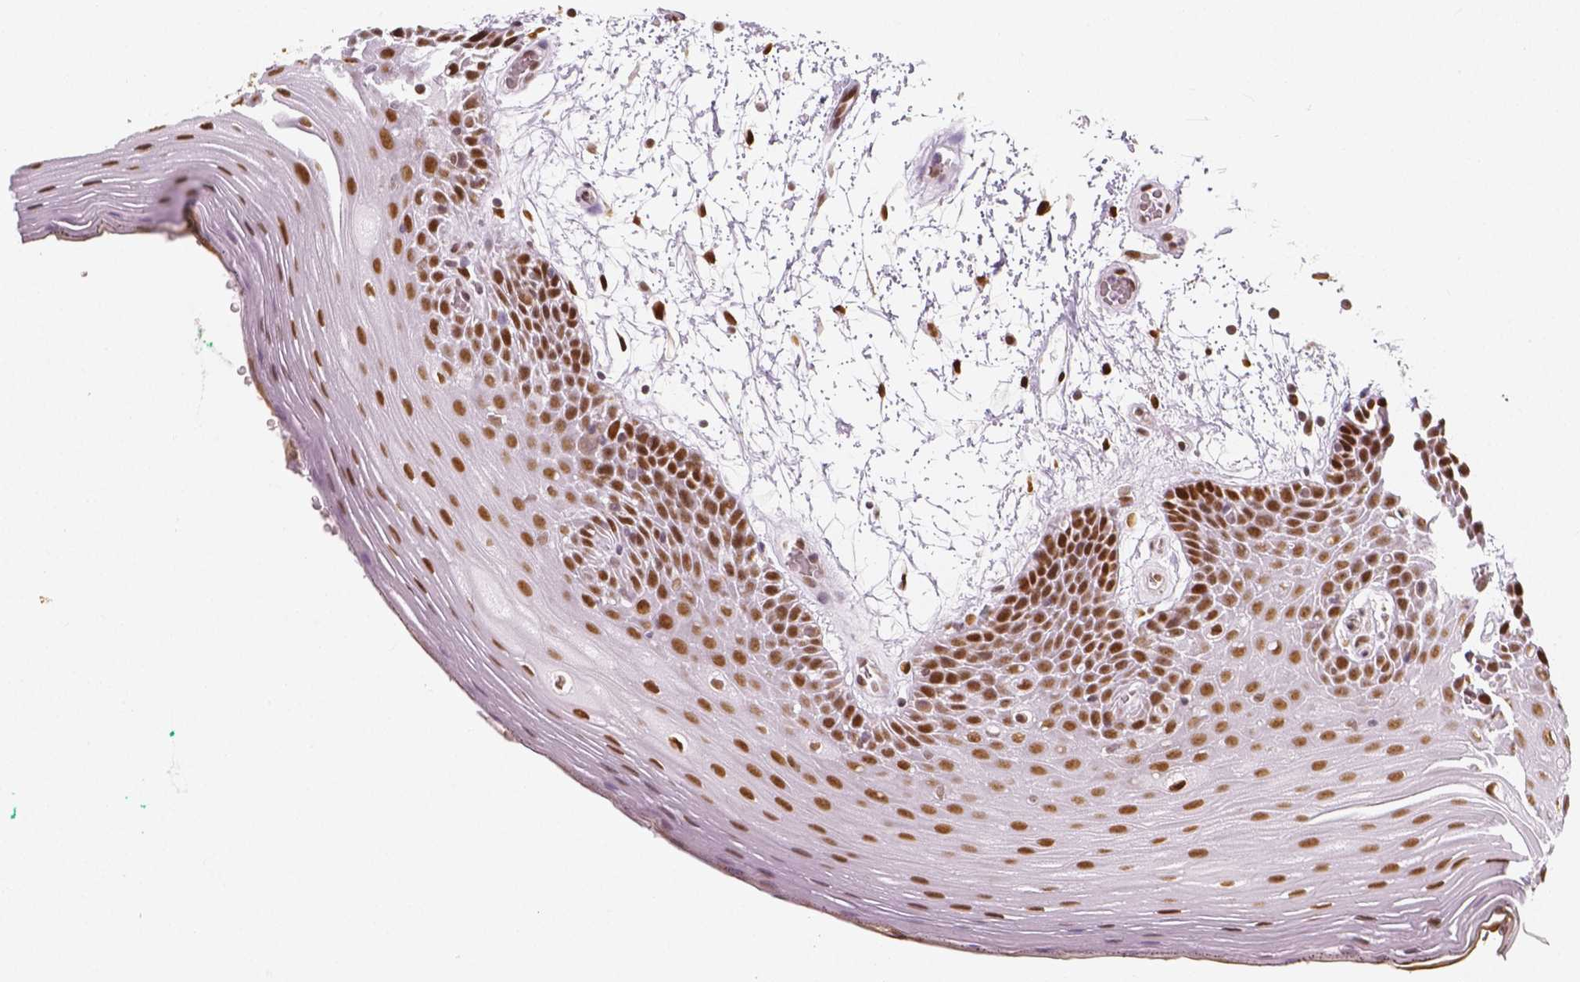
{"staining": {"intensity": "strong", "quantity": ">75%", "location": "nuclear"}, "tissue": "oral mucosa", "cell_type": "Squamous epithelial cells", "image_type": "normal", "snomed": [{"axis": "morphology", "description": "Normal tissue, NOS"}, {"axis": "morphology", "description": "Squamous cell carcinoma, NOS"}, {"axis": "topography", "description": "Oral tissue"}, {"axis": "topography", "description": "Head-Neck"}], "caption": "Immunohistochemical staining of unremarkable oral mucosa exhibits >75% levels of strong nuclear protein expression in approximately >75% of squamous epithelial cells.", "gene": "NUCKS1", "patient": {"sex": "male", "age": 52}}